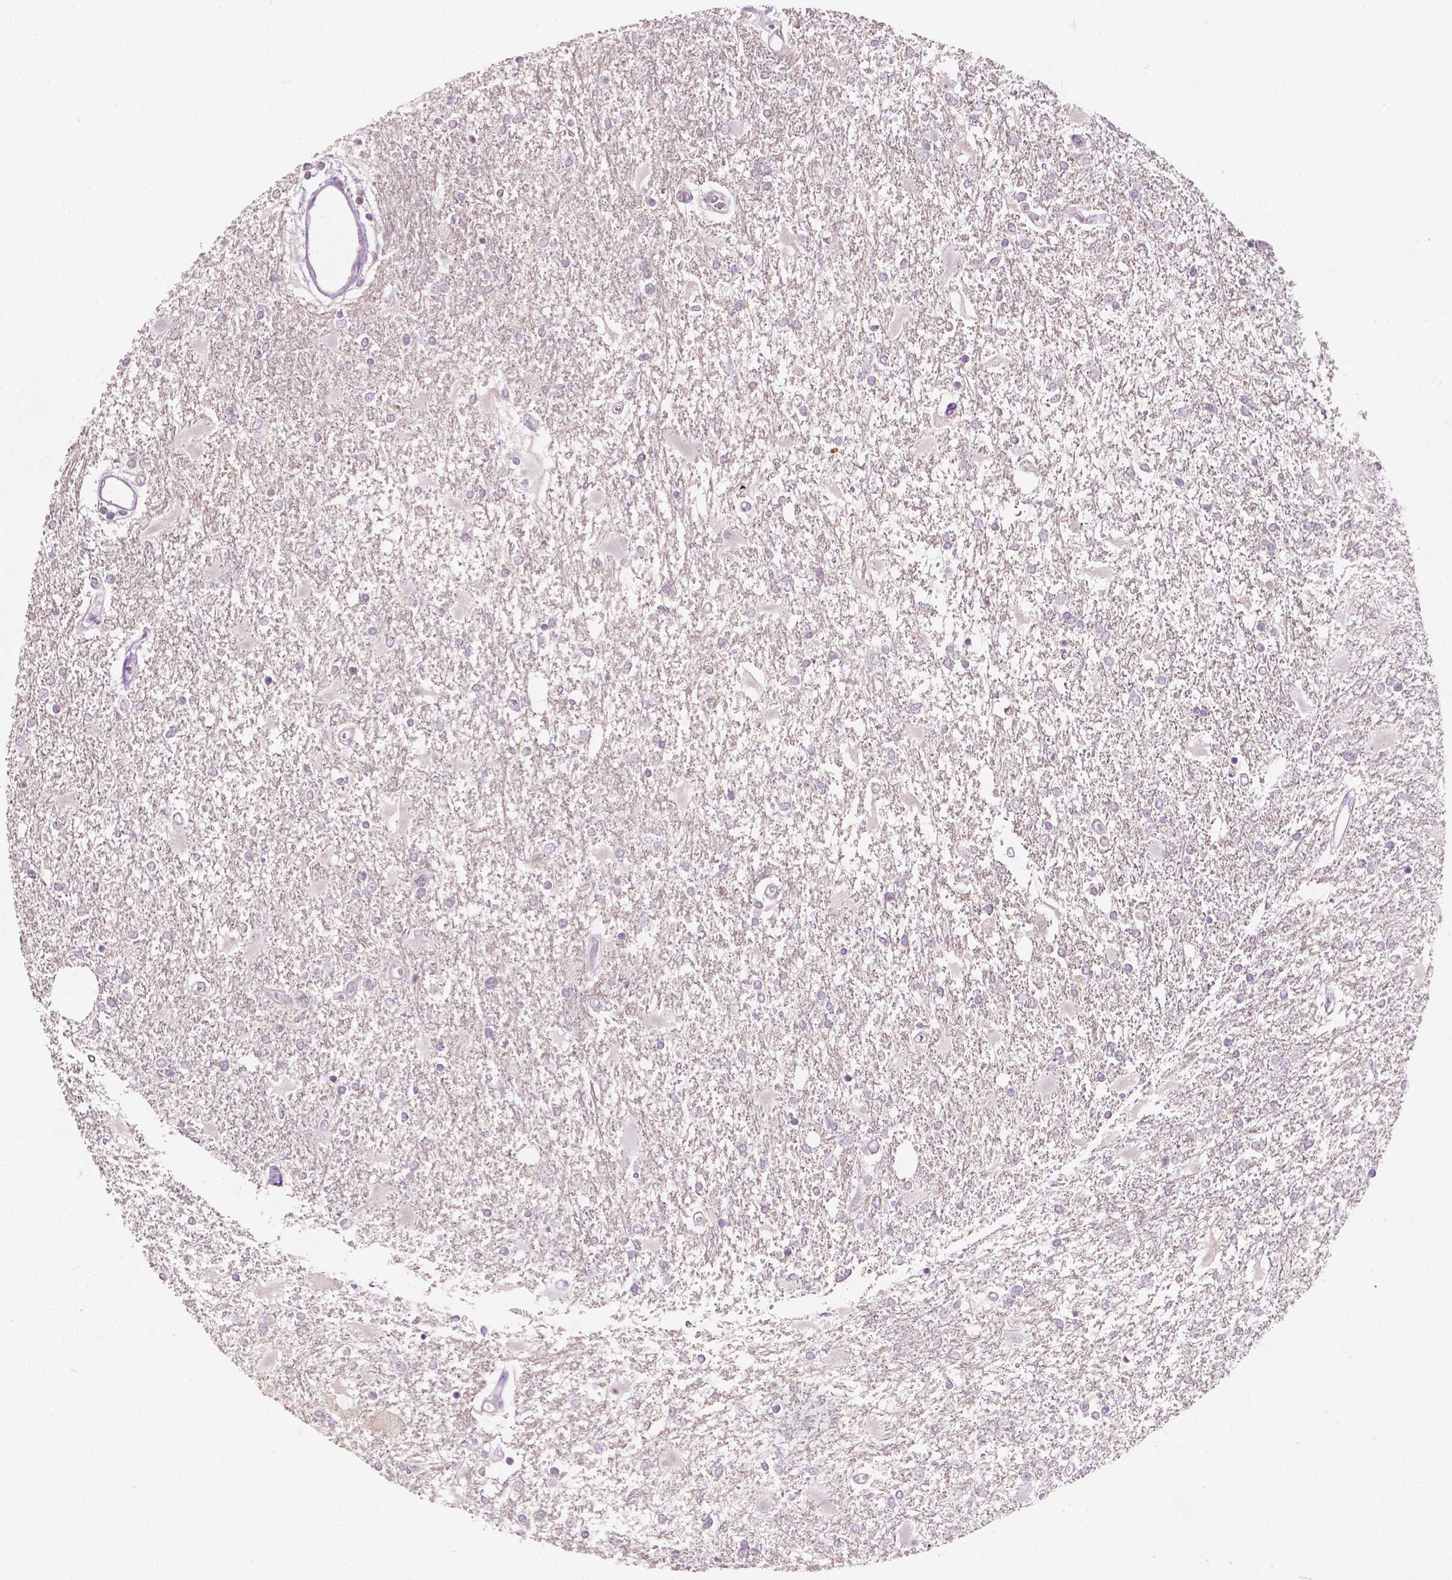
{"staining": {"intensity": "negative", "quantity": "none", "location": "none"}, "tissue": "glioma", "cell_type": "Tumor cells", "image_type": "cancer", "snomed": [{"axis": "morphology", "description": "Glioma, malignant, High grade"}, {"axis": "topography", "description": "Cerebral cortex"}], "caption": "Immunohistochemical staining of malignant glioma (high-grade) reveals no significant expression in tumor cells.", "gene": "TM6SF2", "patient": {"sex": "male", "age": 79}}